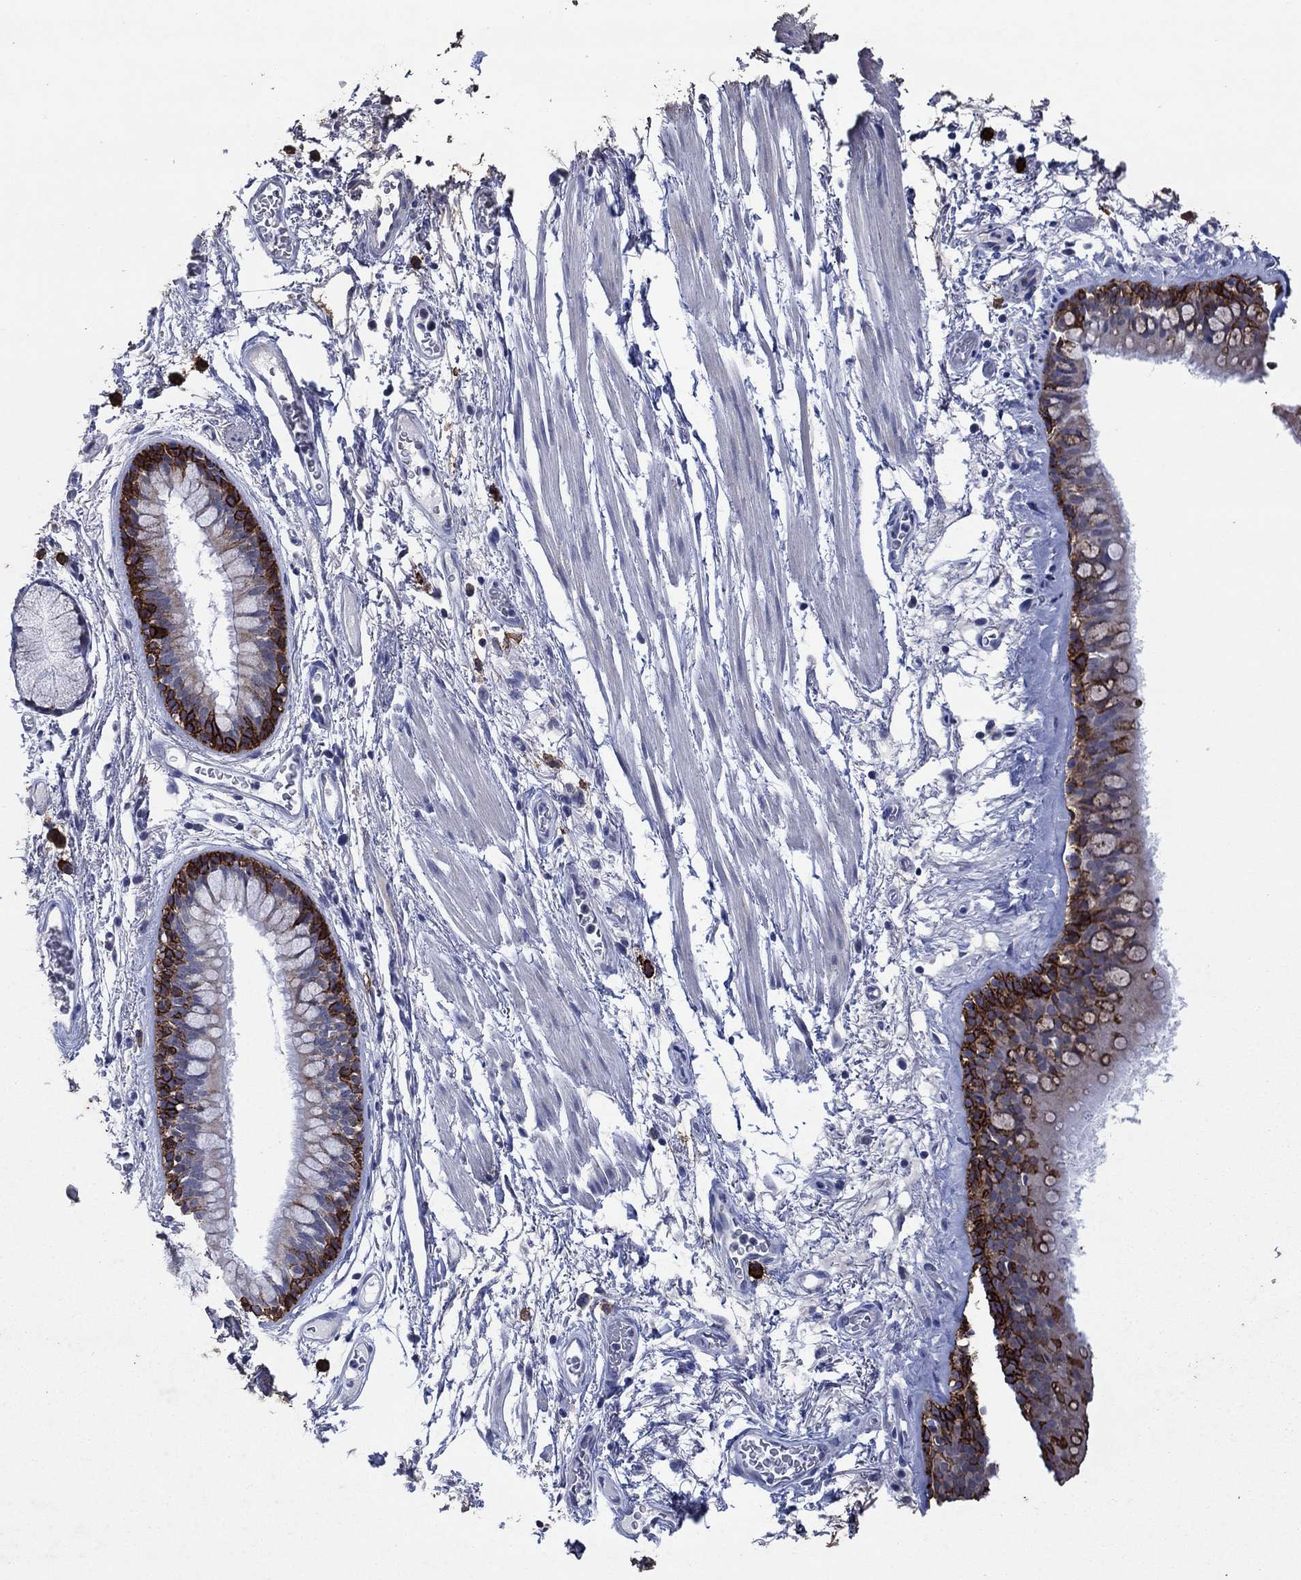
{"staining": {"intensity": "strong", "quantity": "25%-75%", "location": "cytoplasmic/membranous"}, "tissue": "bronchus", "cell_type": "Respiratory epithelial cells", "image_type": "normal", "snomed": [{"axis": "morphology", "description": "Normal tissue, NOS"}, {"axis": "topography", "description": "Bronchus"}, {"axis": "topography", "description": "Lung"}], "caption": "IHC of normal bronchus demonstrates high levels of strong cytoplasmic/membranous positivity in about 25%-75% of respiratory epithelial cells. (IHC, brightfield microscopy, high magnification).", "gene": "SDC1", "patient": {"sex": "female", "age": 57}}